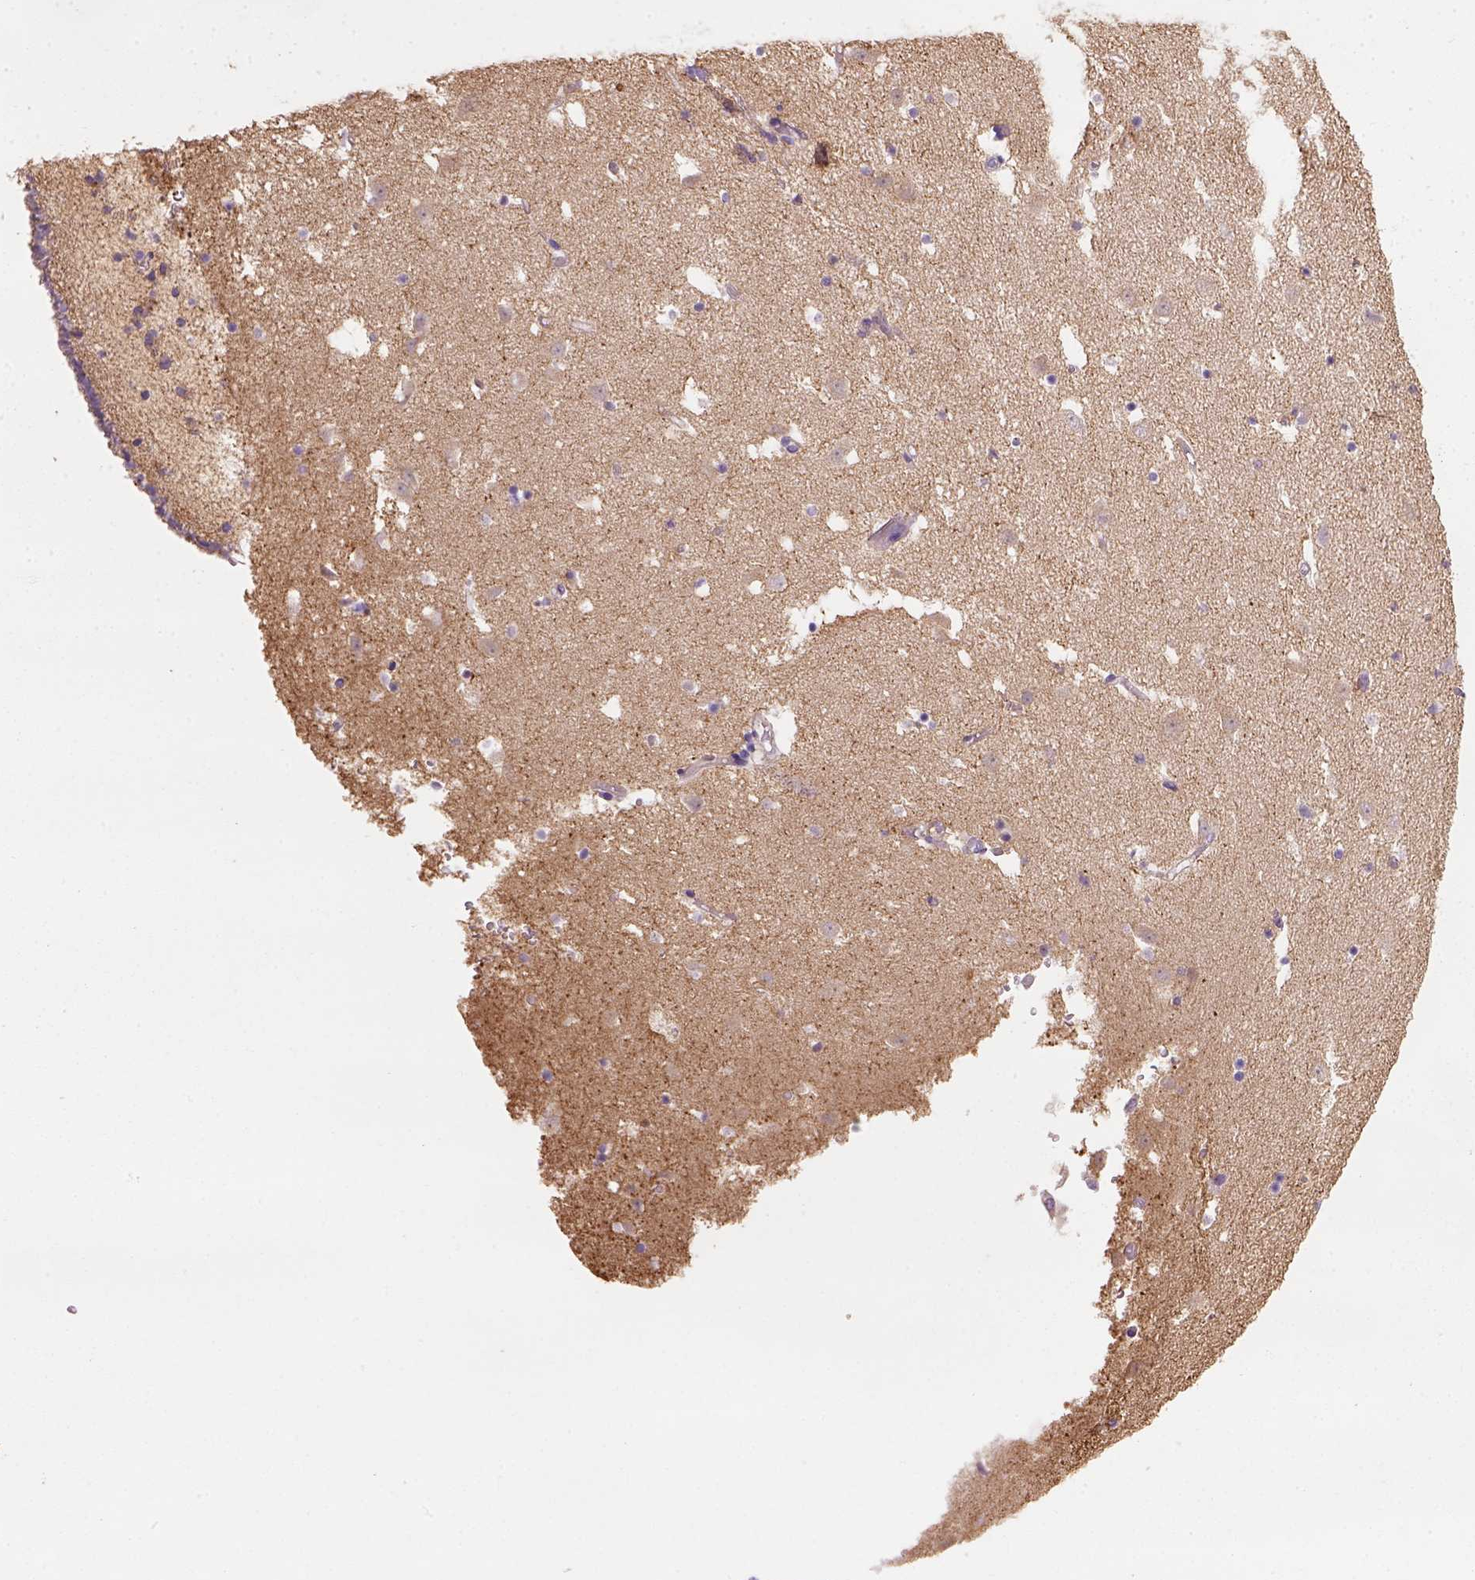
{"staining": {"intensity": "negative", "quantity": "none", "location": "none"}, "tissue": "caudate", "cell_type": "Glial cells", "image_type": "normal", "snomed": [{"axis": "morphology", "description": "Normal tissue, NOS"}, {"axis": "topography", "description": "Lateral ventricle wall"}], "caption": "High power microscopy histopathology image of an immunohistochemistry (IHC) micrograph of benign caudate, revealing no significant expression in glial cells.", "gene": "GPRC5D", "patient": {"sex": "female", "age": 42}}